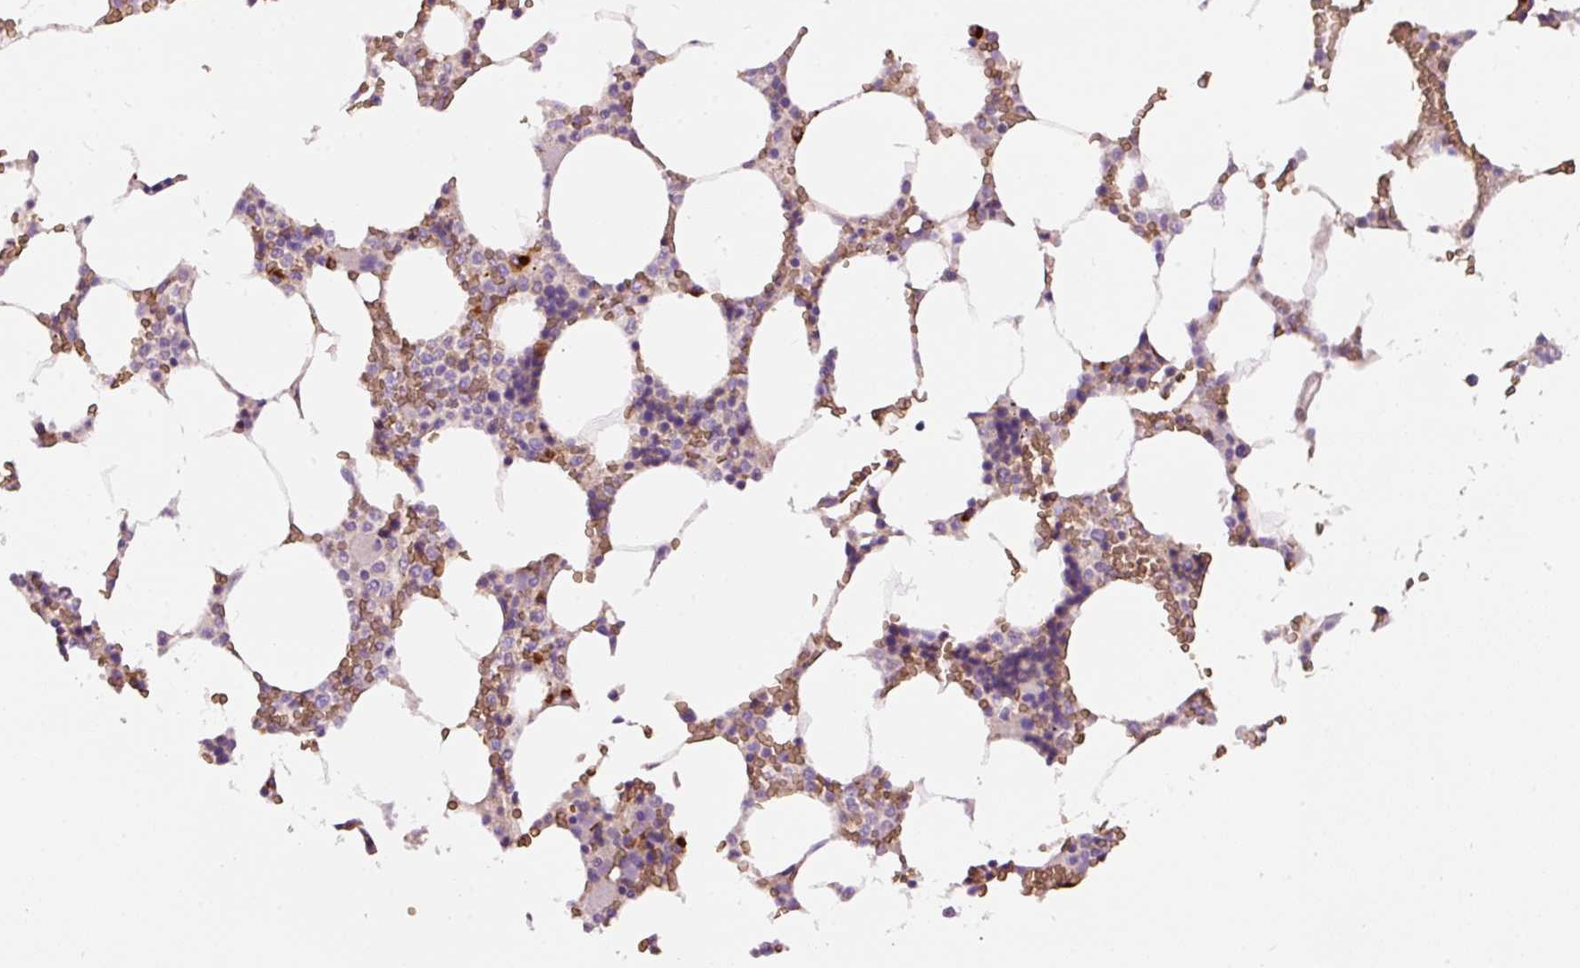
{"staining": {"intensity": "moderate", "quantity": "<25%", "location": "cytoplasmic/membranous"}, "tissue": "bone marrow", "cell_type": "Hematopoietic cells", "image_type": "normal", "snomed": [{"axis": "morphology", "description": "Normal tissue, NOS"}, {"axis": "topography", "description": "Bone marrow"}], "caption": "A brown stain shows moderate cytoplasmic/membranous staining of a protein in hematopoietic cells of benign human bone marrow.", "gene": "PRRC2A", "patient": {"sex": "male", "age": 64}}